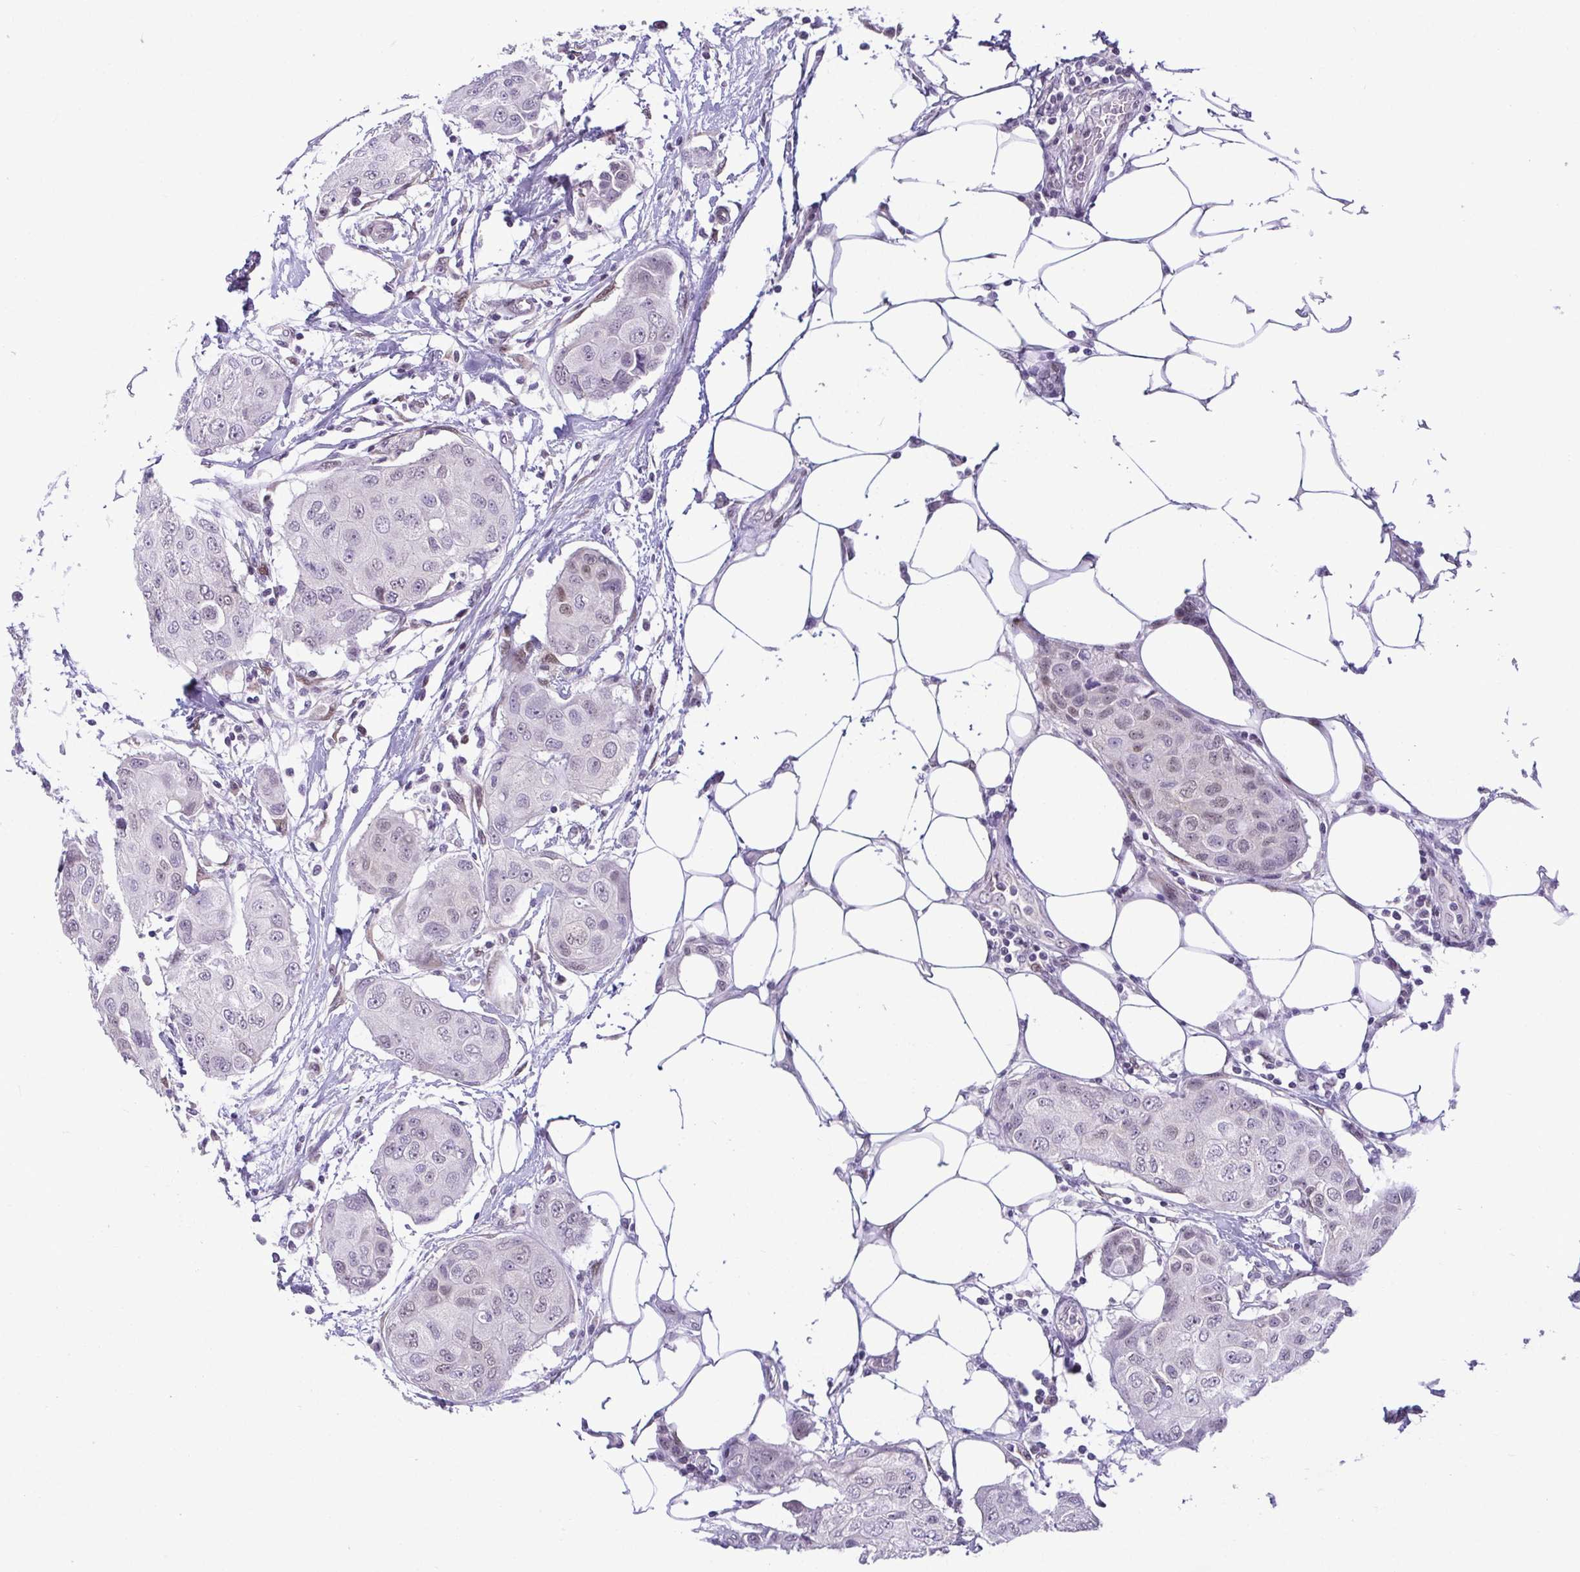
{"staining": {"intensity": "negative", "quantity": "none", "location": "none"}, "tissue": "breast cancer", "cell_type": "Tumor cells", "image_type": "cancer", "snomed": [{"axis": "morphology", "description": "Duct carcinoma"}, {"axis": "topography", "description": "Breast"}, {"axis": "topography", "description": "Lymph node"}], "caption": "IHC micrograph of breast intraductal carcinoma stained for a protein (brown), which shows no expression in tumor cells.", "gene": "RBM3", "patient": {"sex": "female", "age": 80}}